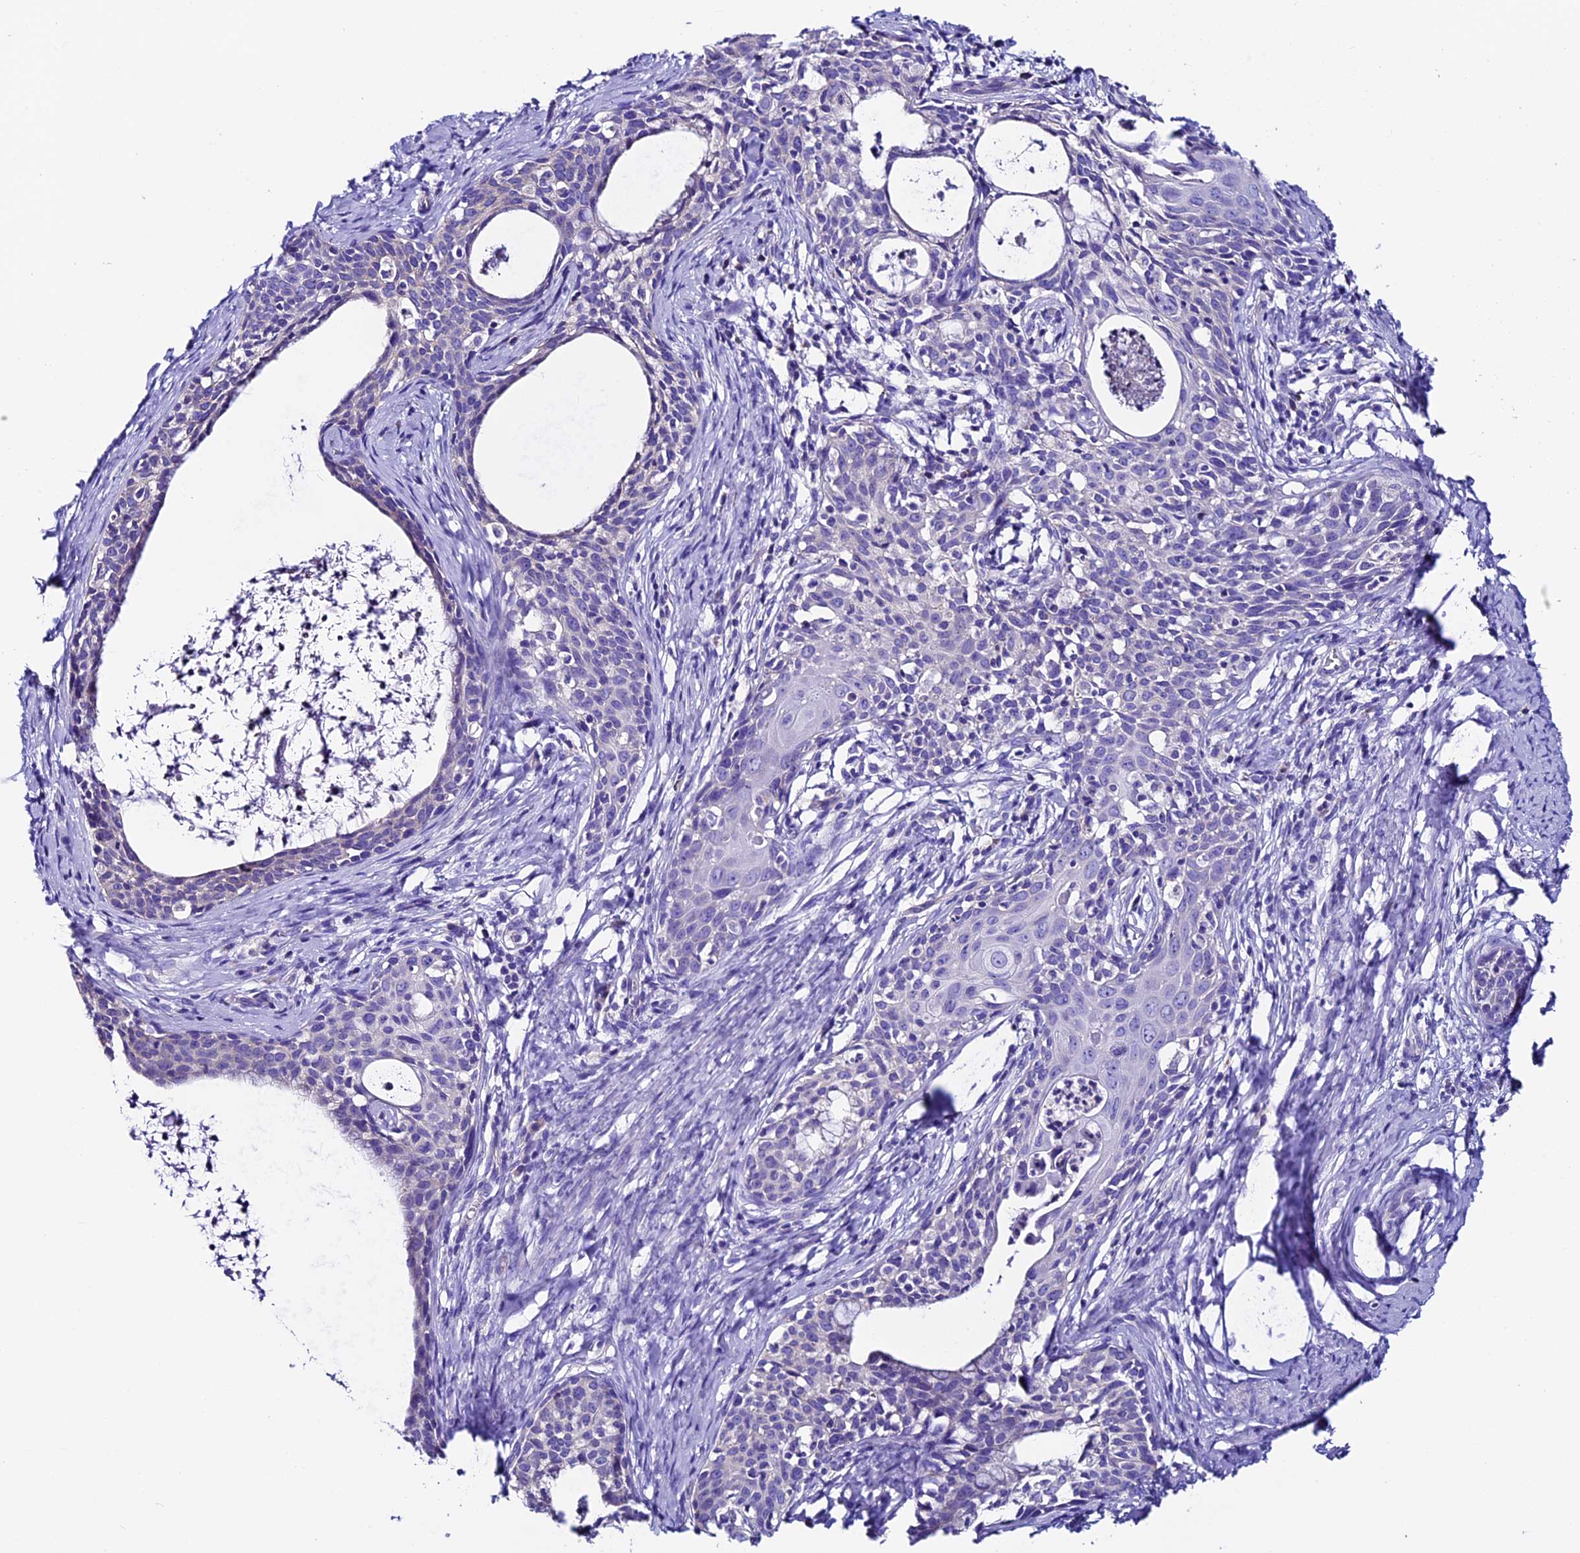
{"staining": {"intensity": "negative", "quantity": "none", "location": "none"}, "tissue": "cervical cancer", "cell_type": "Tumor cells", "image_type": "cancer", "snomed": [{"axis": "morphology", "description": "Squamous cell carcinoma, NOS"}, {"axis": "topography", "description": "Cervix"}], "caption": "This is an immunohistochemistry (IHC) histopathology image of cervical squamous cell carcinoma. There is no staining in tumor cells.", "gene": "COMTD1", "patient": {"sex": "female", "age": 52}}